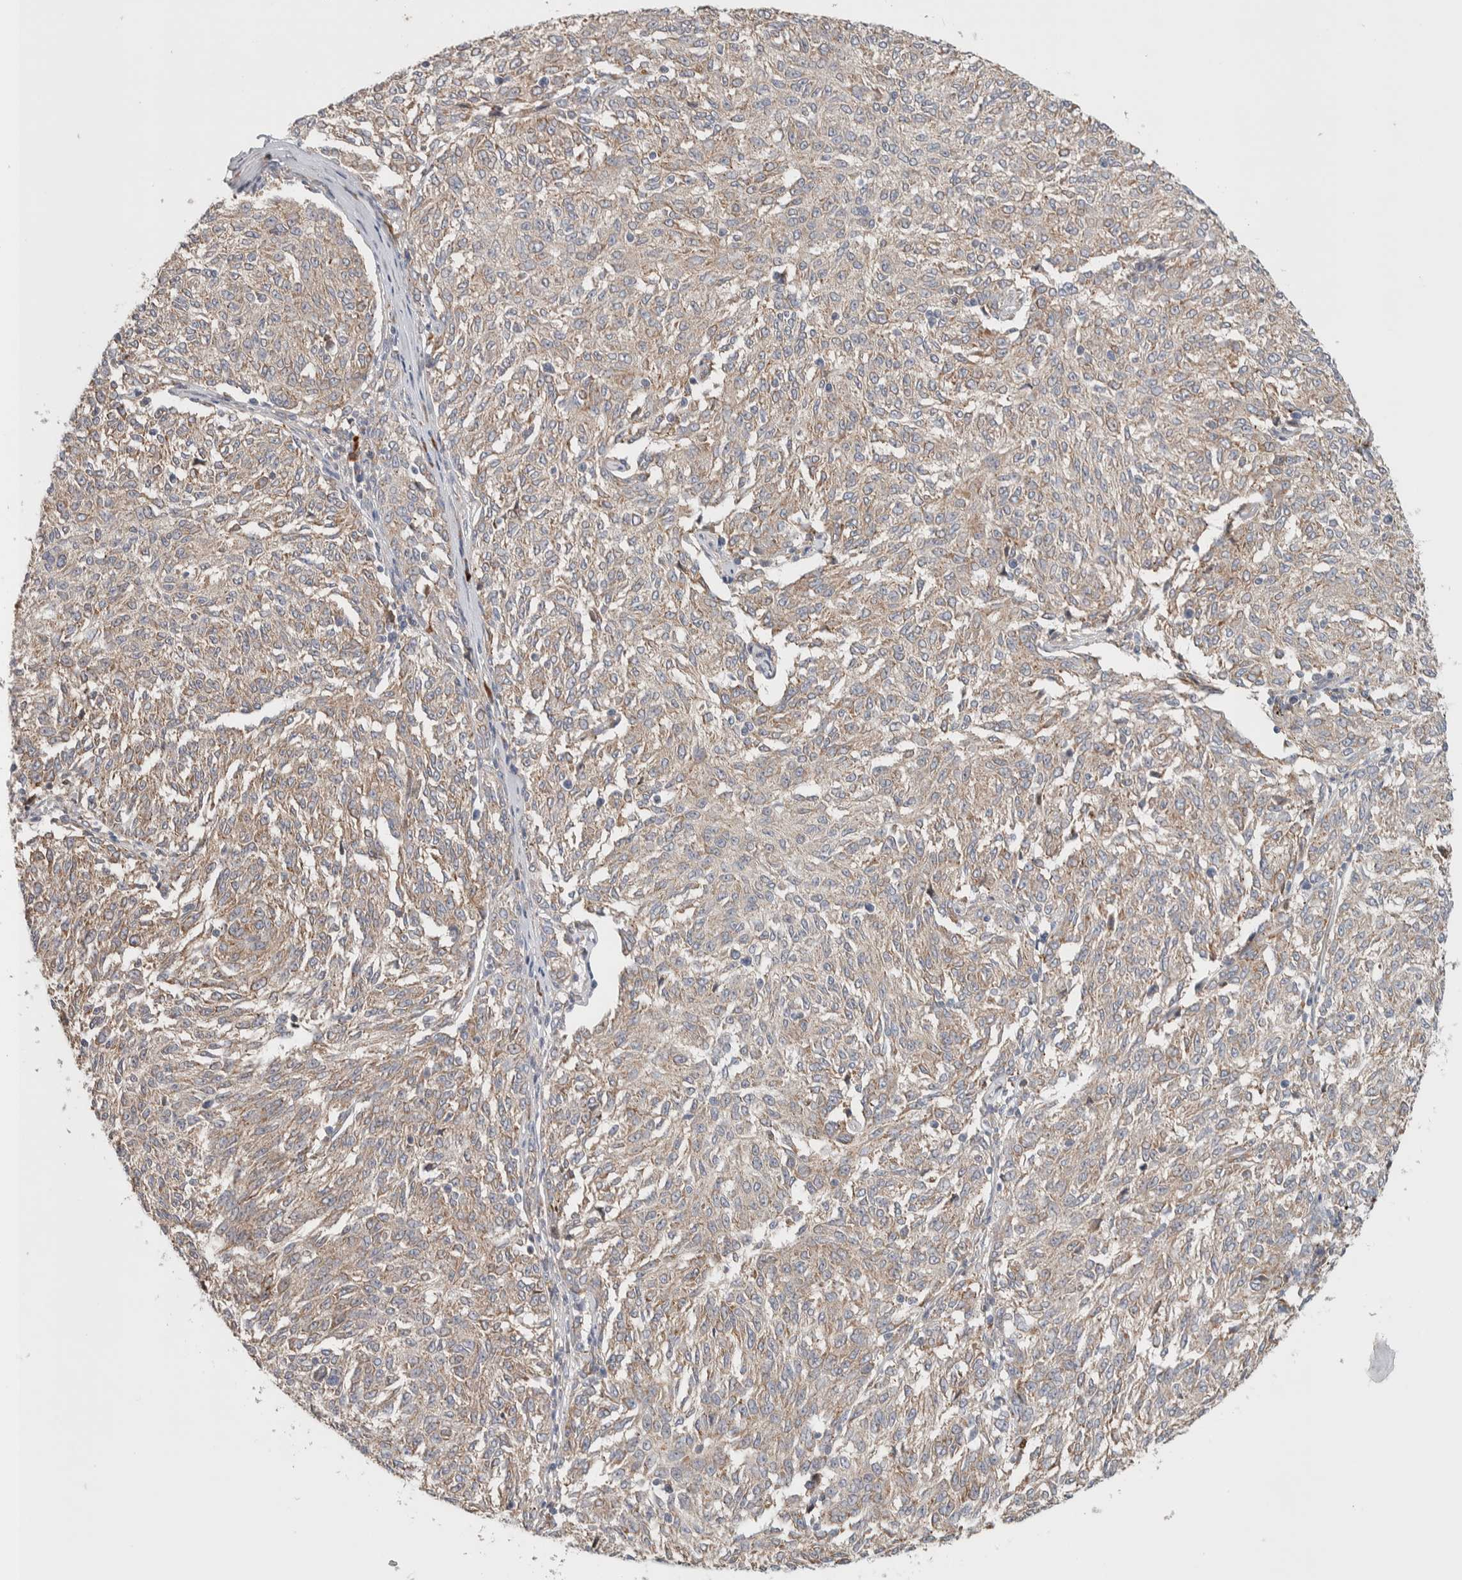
{"staining": {"intensity": "weak", "quantity": "25%-75%", "location": "cytoplasmic/membranous"}, "tissue": "melanoma", "cell_type": "Tumor cells", "image_type": "cancer", "snomed": [{"axis": "morphology", "description": "Malignant melanoma, NOS"}, {"axis": "topography", "description": "Skin"}], "caption": "Immunohistochemical staining of melanoma shows weak cytoplasmic/membranous protein staining in approximately 25%-75% of tumor cells.", "gene": "ADCY8", "patient": {"sex": "female", "age": 72}}